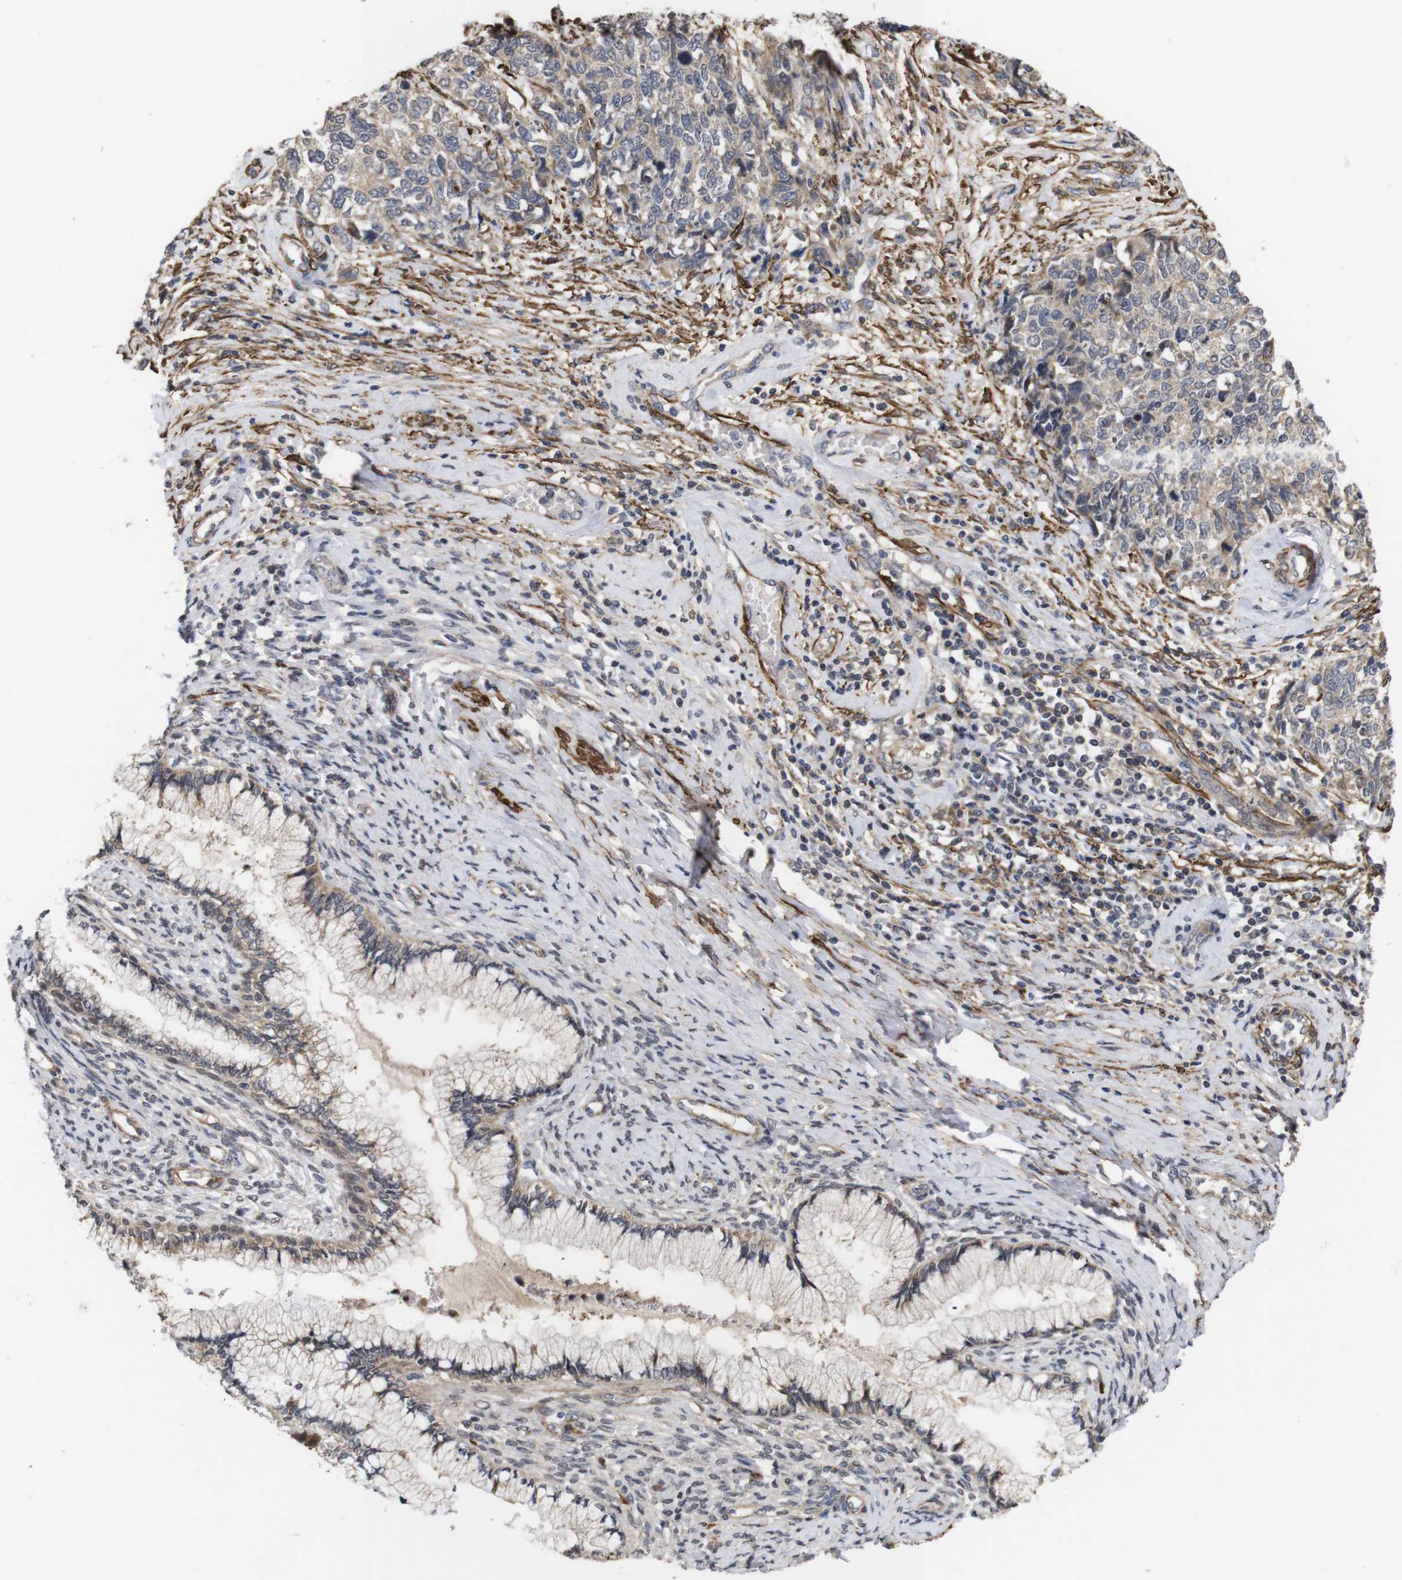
{"staining": {"intensity": "moderate", "quantity": ">75%", "location": "cytoplasmic/membranous"}, "tissue": "cervical cancer", "cell_type": "Tumor cells", "image_type": "cancer", "snomed": [{"axis": "morphology", "description": "Squamous cell carcinoma, NOS"}, {"axis": "topography", "description": "Cervix"}], "caption": "Protein expression analysis of human squamous cell carcinoma (cervical) reveals moderate cytoplasmic/membranous positivity in about >75% of tumor cells.", "gene": "PDLIM5", "patient": {"sex": "female", "age": 63}}